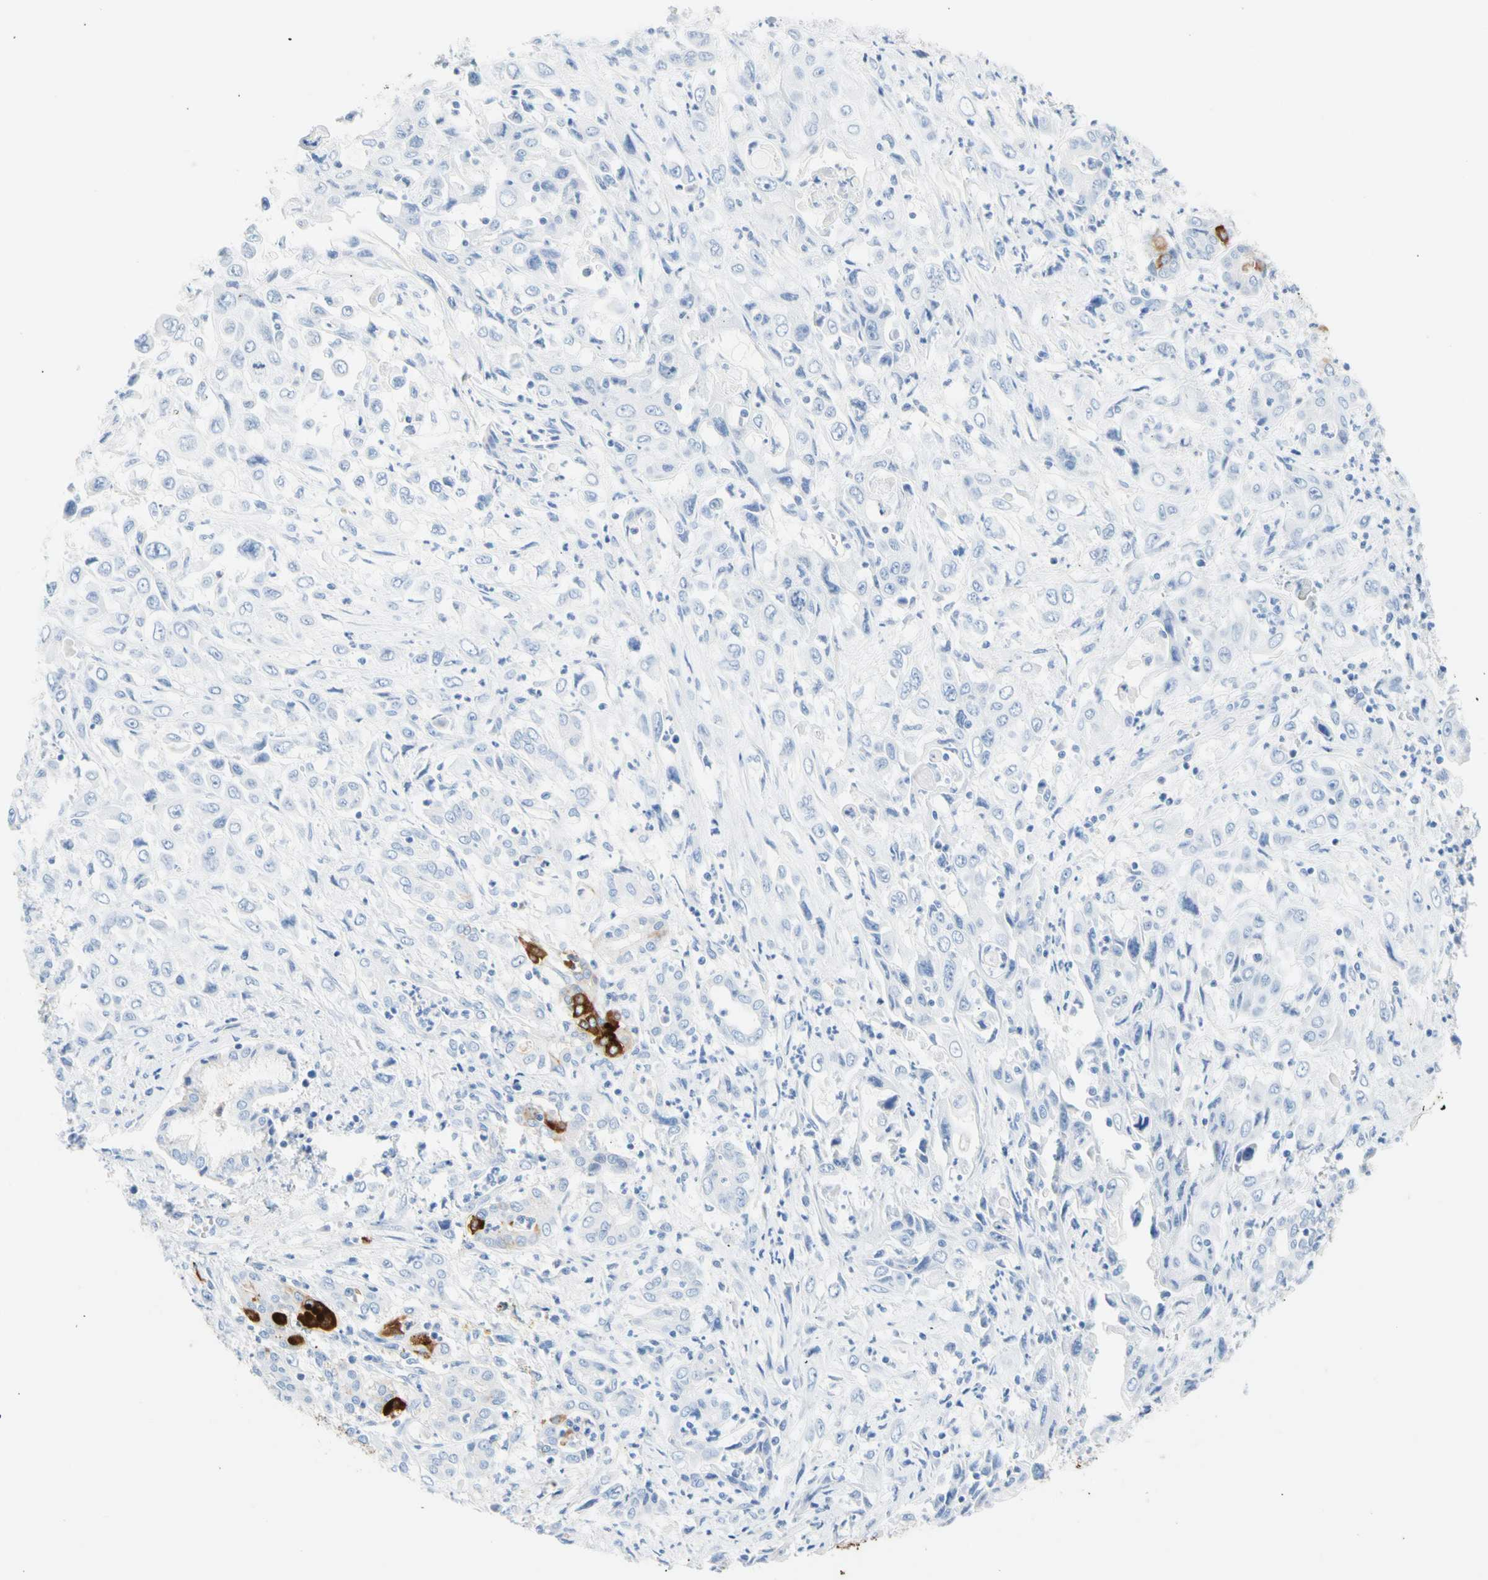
{"staining": {"intensity": "strong", "quantity": "<25%", "location": "cytoplasmic/membranous"}, "tissue": "pancreatic cancer", "cell_type": "Tumor cells", "image_type": "cancer", "snomed": [{"axis": "morphology", "description": "Adenocarcinoma, NOS"}, {"axis": "topography", "description": "Pancreas"}], "caption": "The immunohistochemical stain labels strong cytoplasmic/membranous positivity in tumor cells of pancreatic cancer (adenocarcinoma) tissue. (Brightfield microscopy of DAB IHC at high magnification).", "gene": "CEL", "patient": {"sex": "male", "age": 70}}